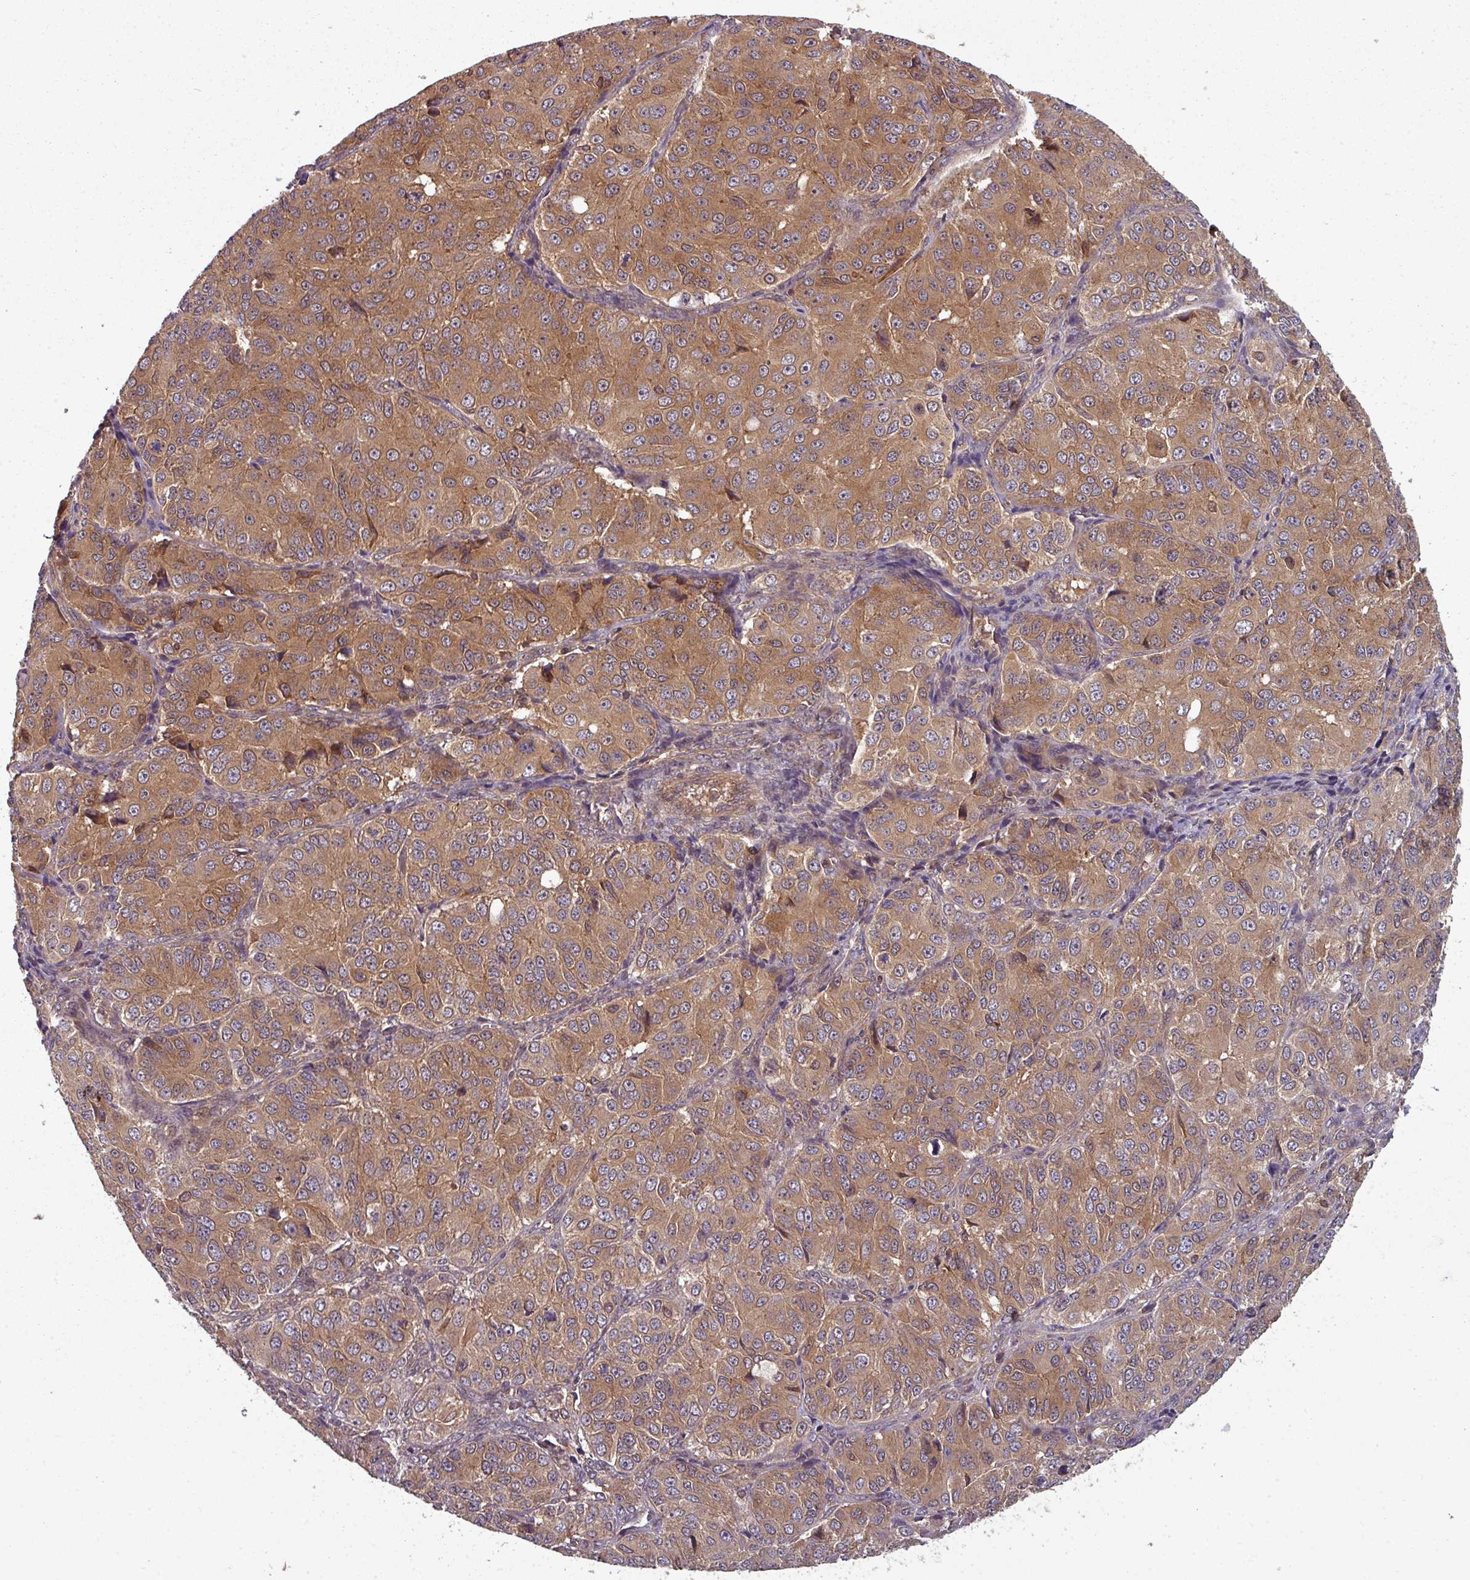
{"staining": {"intensity": "moderate", "quantity": ">75%", "location": "cytoplasmic/membranous"}, "tissue": "ovarian cancer", "cell_type": "Tumor cells", "image_type": "cancer", "snomed": [{"axis": "morphology", "description": "Carcinoma, endometroid"}, {"axis": "topography", "description": "Ovary"}], "caption": "Immunohistochemical staining of human ovarian cancer (endometroid carcinoma) shows medium levels of moderate cytoplasmic/membranous protein positivity in approximately >75% of tumor cells. (DAB (3,3'-diaminobenzidine) = brown stain, brightfield microscopy at high magnification).", "gene": "GSKIP", "patient": {"sex": "female", "age": 51}}